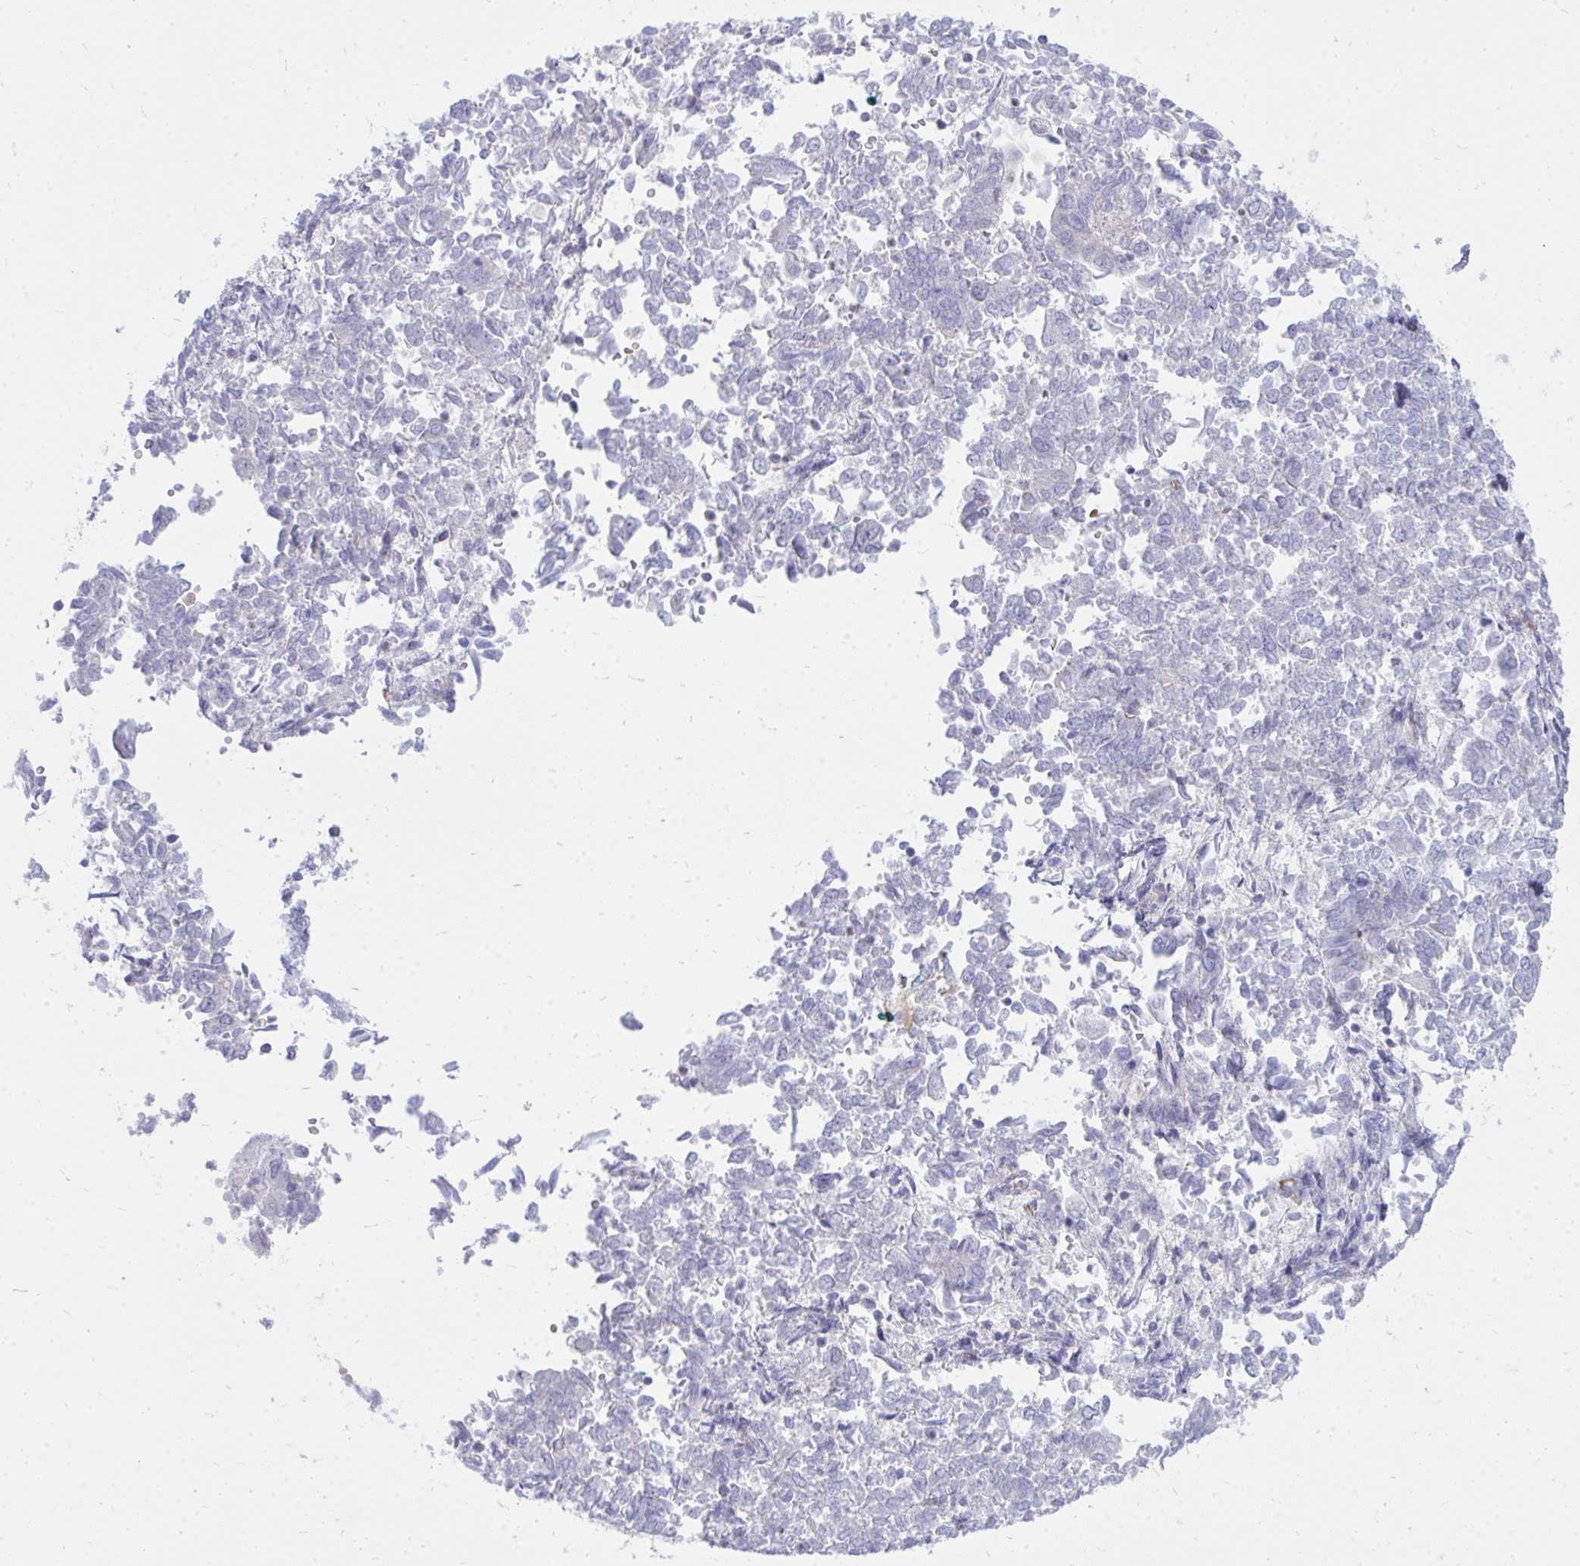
{"staining": {"intensity": "negative", "quantity": "none", "location": "none"}, "tissue": "endometrial cancer", "cell_type": "Tumor cells", "image_type": "cancer", "snomed": [{"axis": "morphology", "description": "Adenocarcinoma, NOS"}, {"axis": "topography", "description": "Endometrium"}], "caption": "Adenocarcinoma (endometrial) was stained to show a protein in brown. There is no significant positivity in tumor cells.", "gene": "TP53I11", "patient": {"sex": "female", "age": 65}}